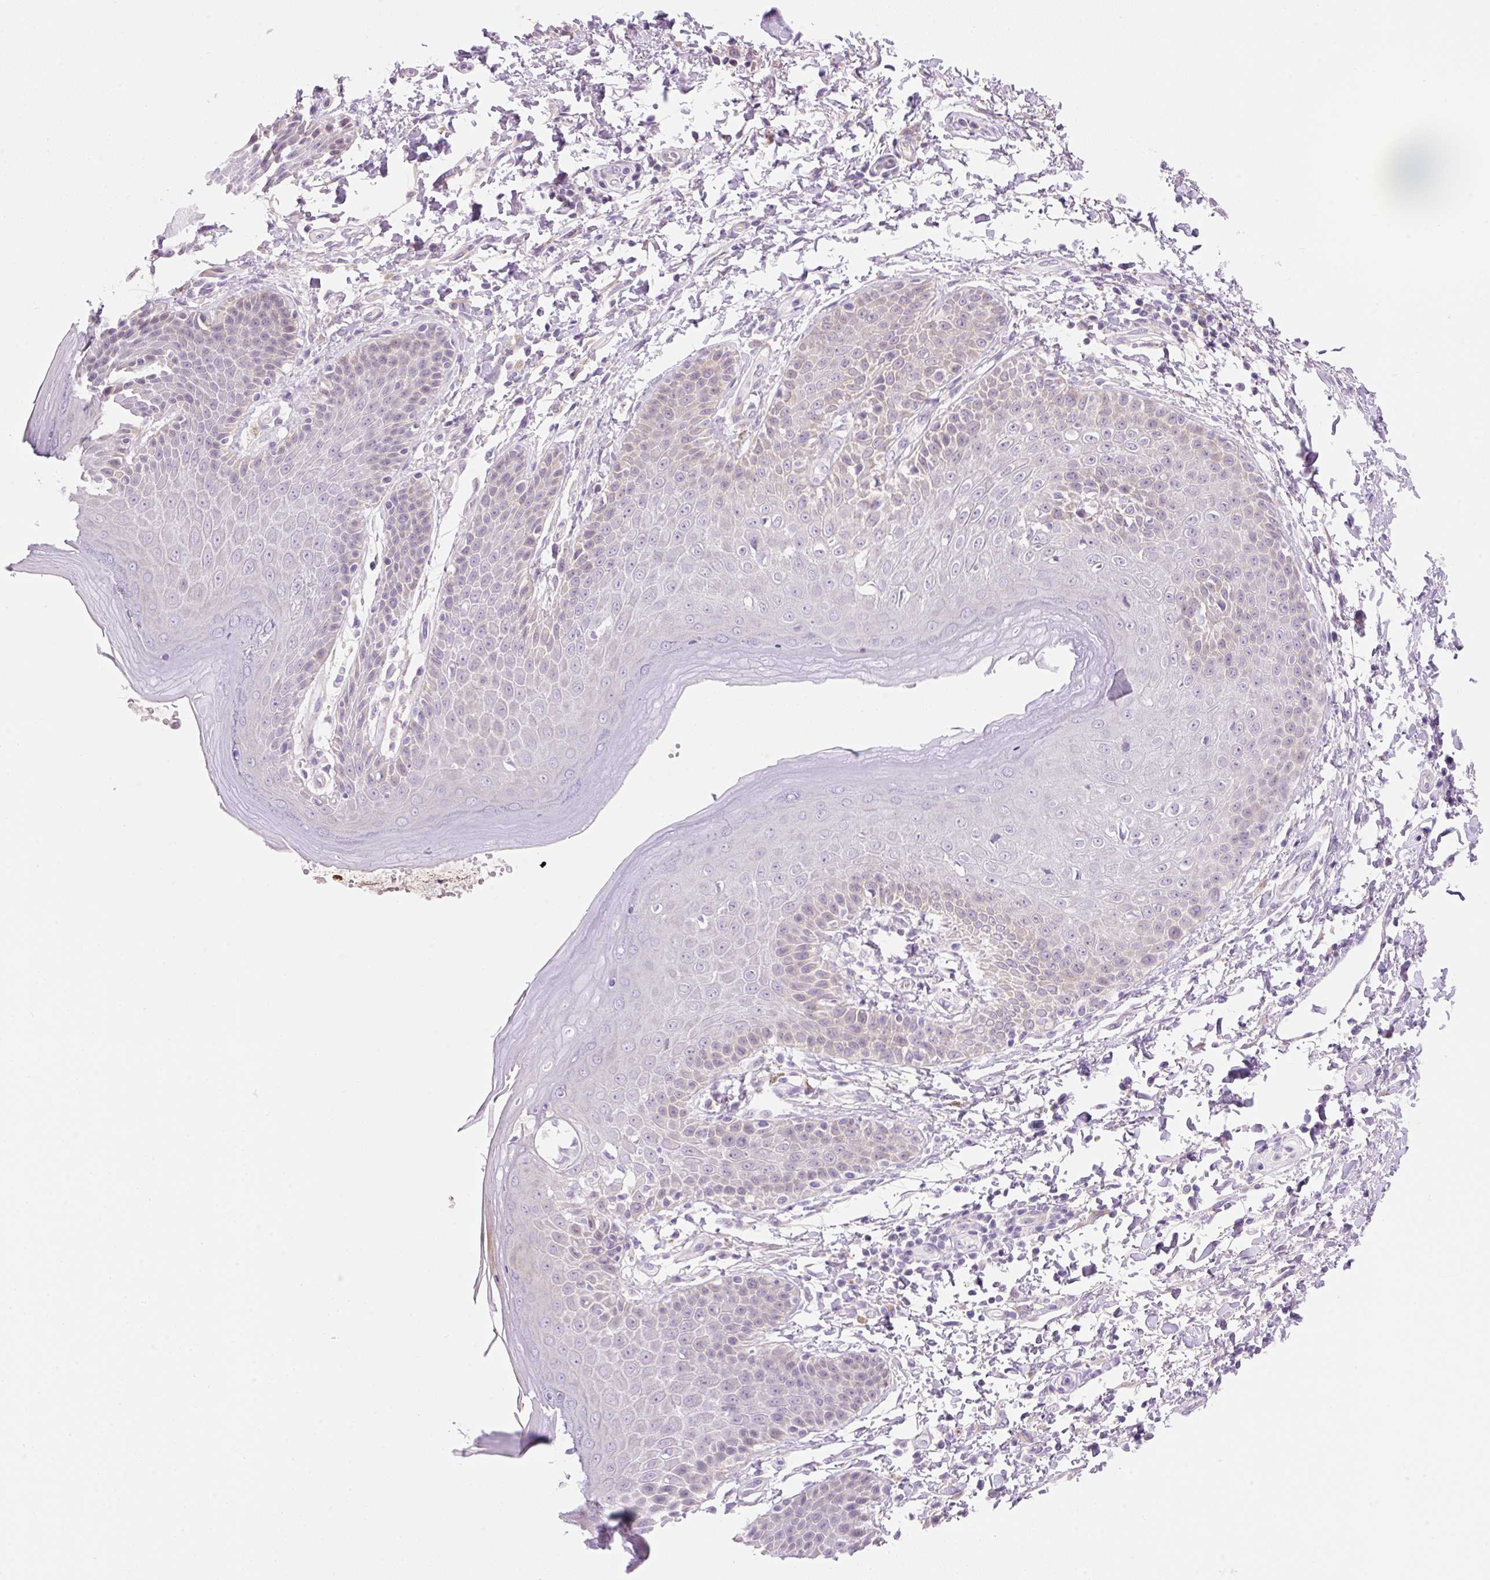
{"staining": {"intensity": "negative", "quantity": "none", "location": "none"}, "tissue": "skin", "cell_type": "Epidermal cells", "image_type": "normal", "snomed": [{"axis": "morphology", "description": "Normal tissue, NOS"}, {"axis": "topography", "description": "Peripheral nerve tissue"}], "caption": "IHC micrograph of benign skin stained for a protein (brown), which displays no staining in epidermal cells.", "gene": "ZNF121", "patient": {"sex": "male", "age": 51}}